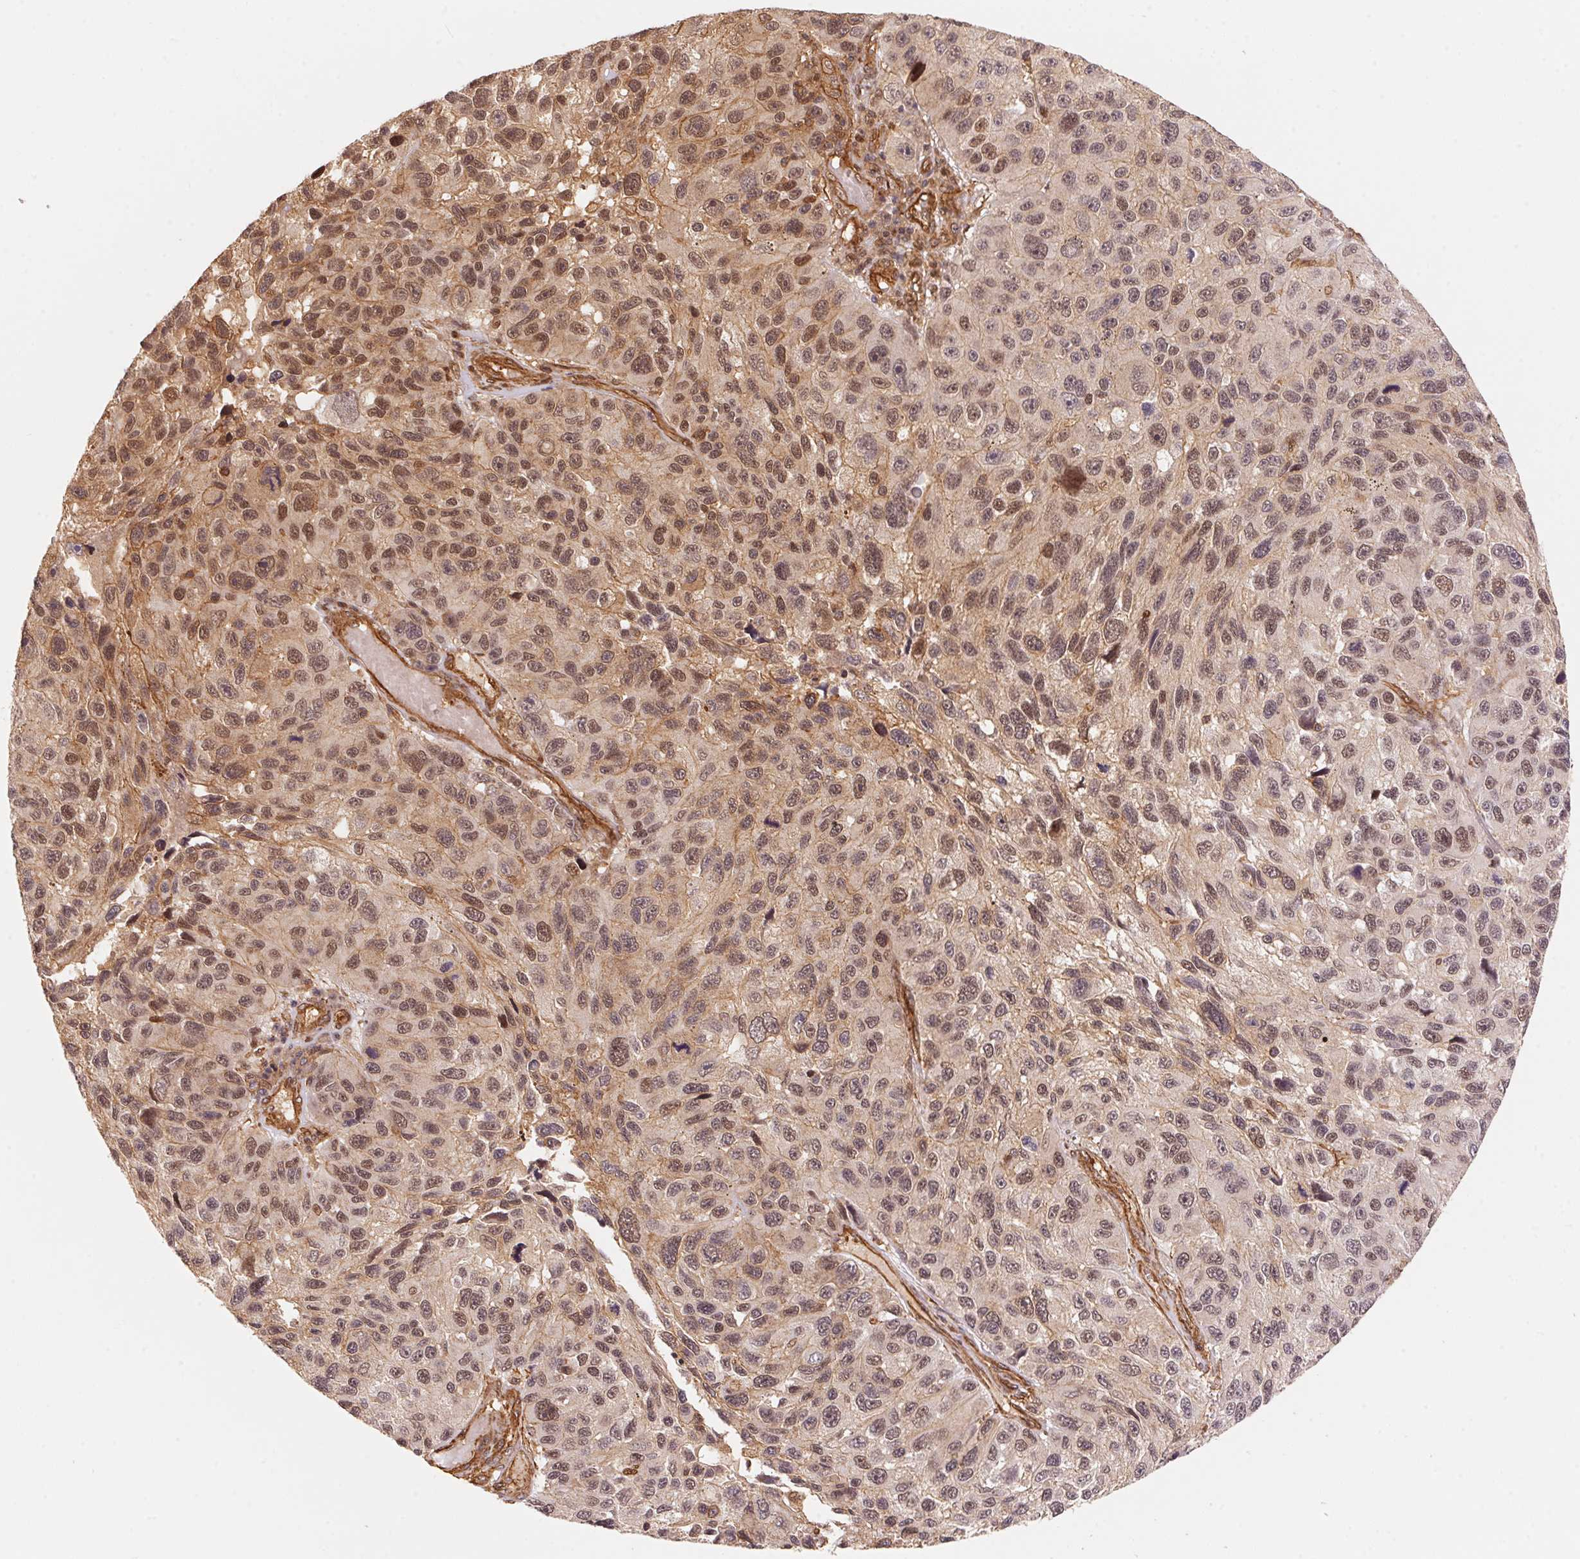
{"staining": {"intensity": "moderate", "quantity": "25%-75%", "location": "nuclear"}, "tissue": "melanoma", "cell_type": "Tumor cells", "image_type": "cancer", "snomed": [{"axis": "morphology", "description": "Malignant melanoma, NOS"}, {"axis": "topography", "description": "Skin"}], "caption": "Protein expression analysis of human malignant melanoma reveals moderate nuclear staining in approximately 25%-75% of tumor cells.", "gene": "TNIP2", "patient": {"sex": "male", "age": 53}}